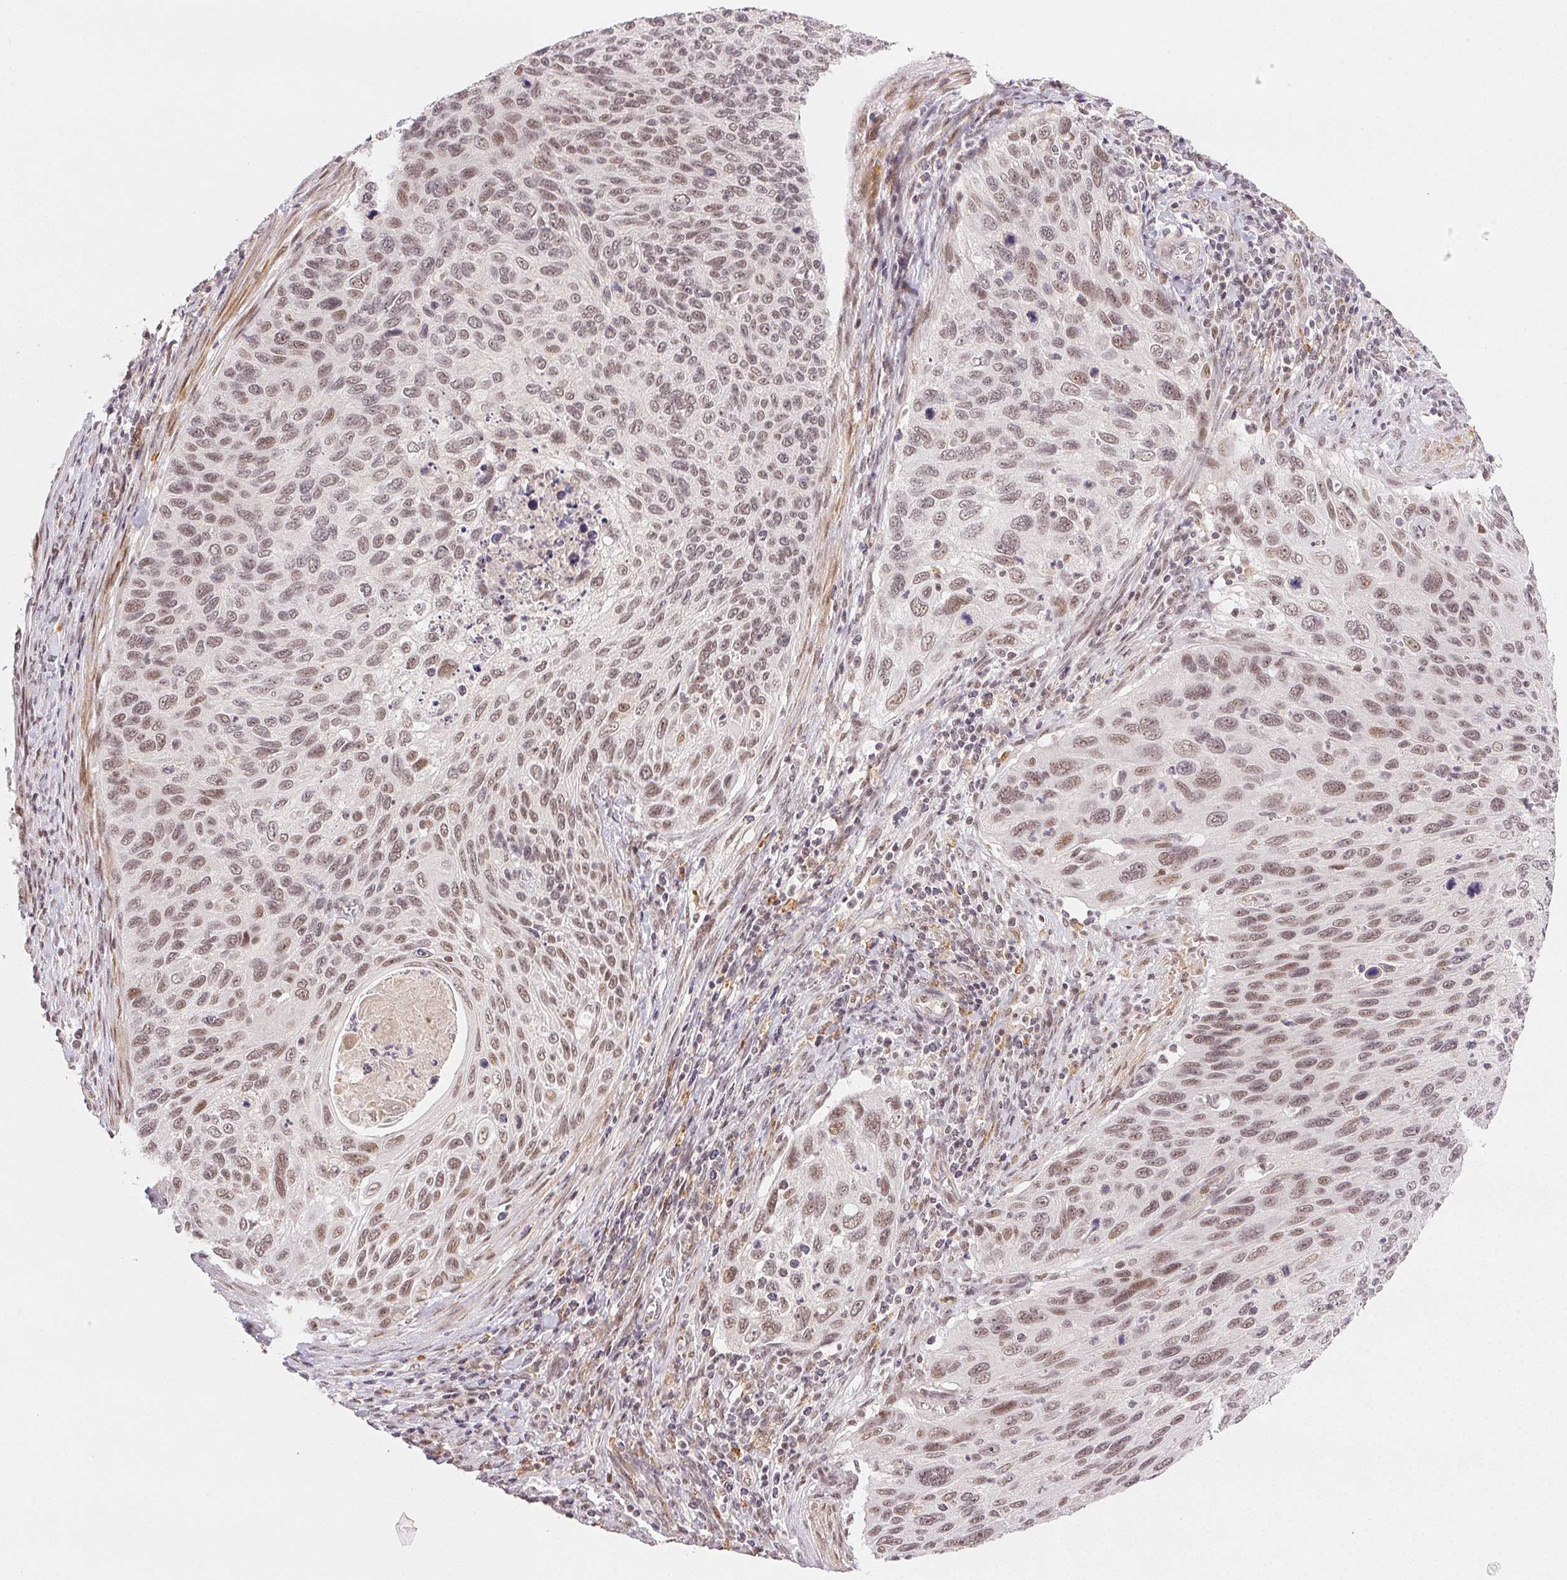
{"staining": {"intensity": "moderate", "quantity": ">75%", "location": "nuclear"}, "tissue": "cervical cancer", "cell_type": "Tumor cells", "image_type": "cancer", "snomed": [{"axis": "morphology", "description": "Squamous cell carcinoma, NOS"}, {"axis": "topography", "description": "Cervix"}], "caption": "Protein staining by IHC exhibits moderate nuclear positivity in approximately >75% of tumor cells in squamous cell carcinoma (cervical).", "gene": "PRPF18", "patient": {"sex": "female", "age": 70}}